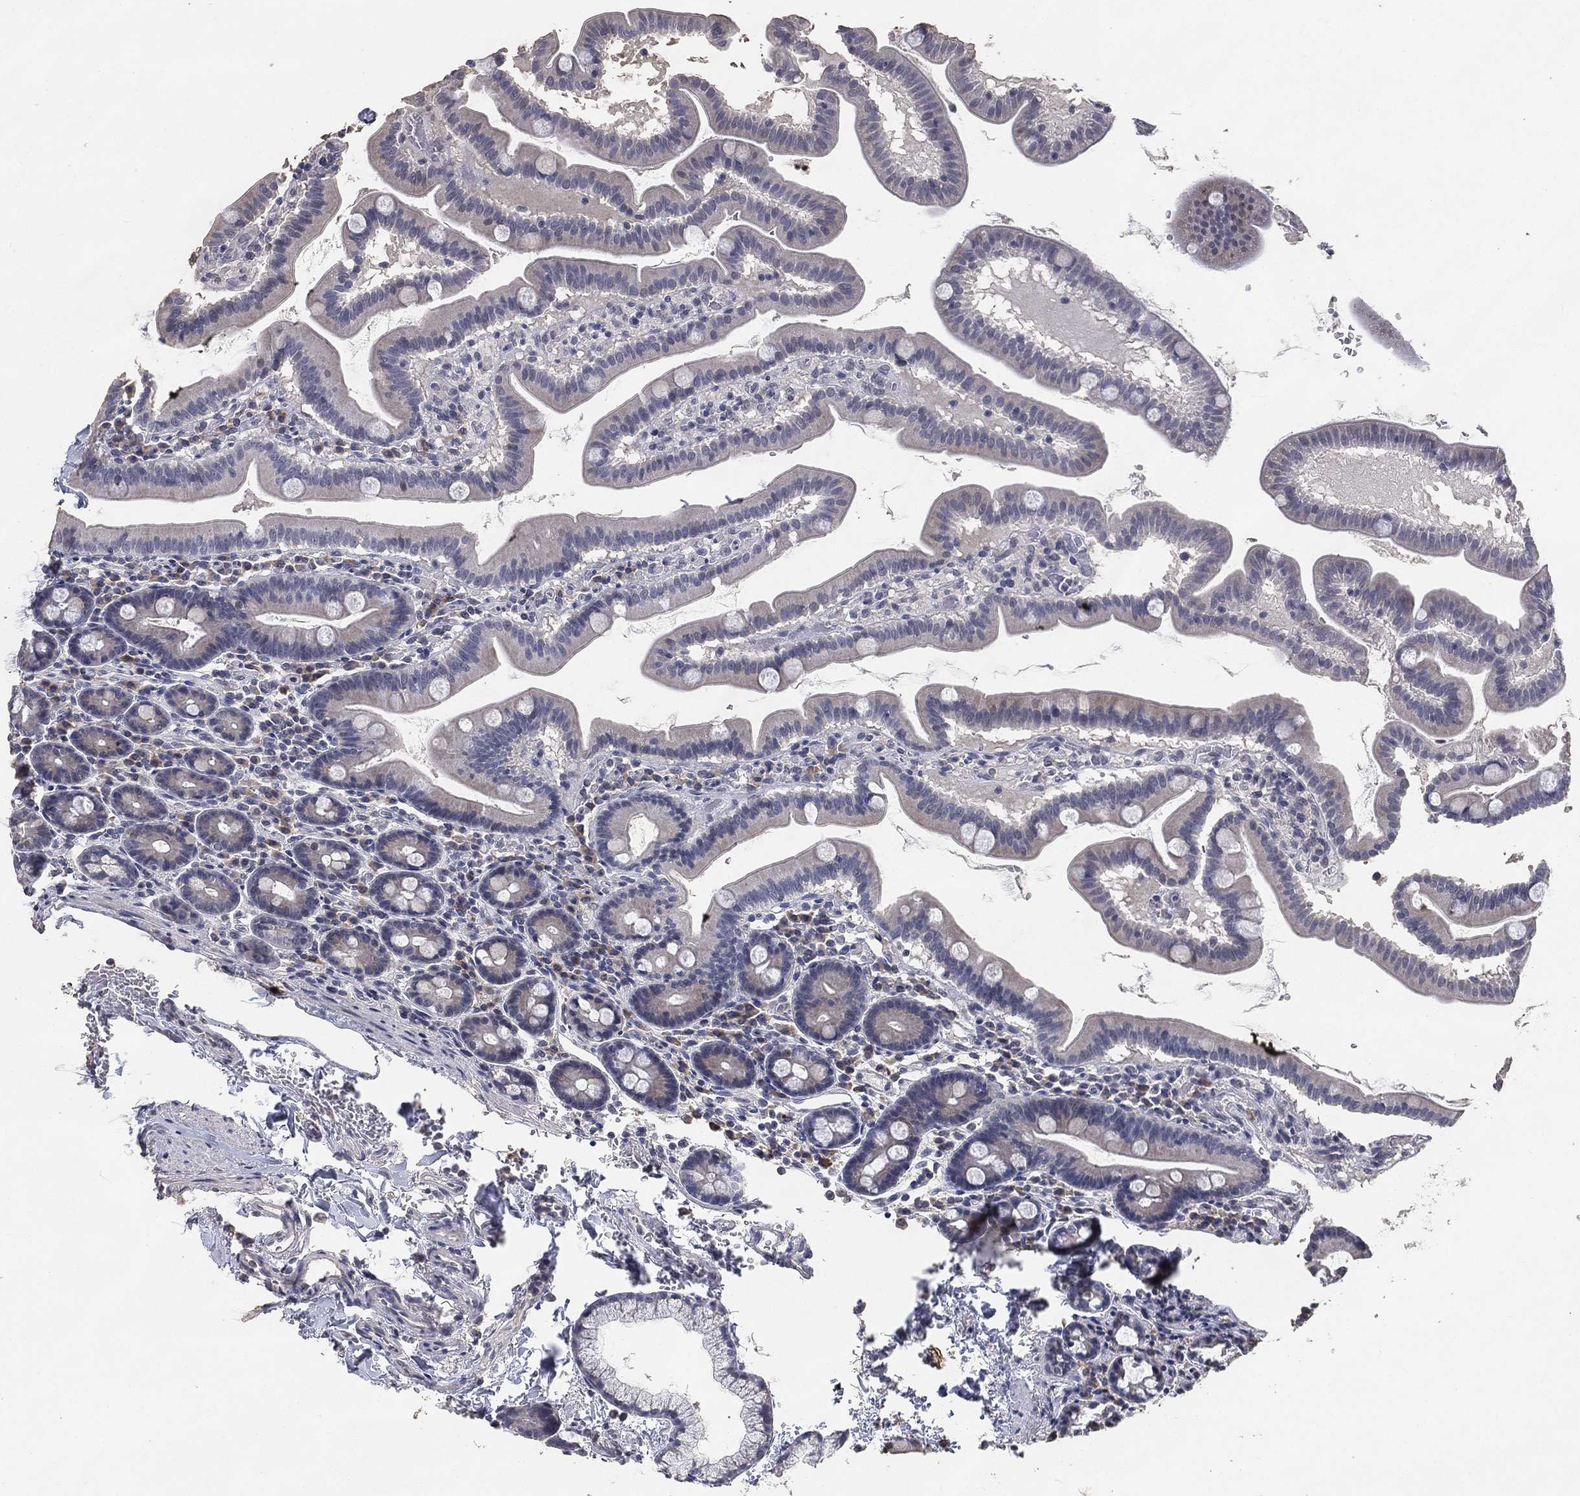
{"staining": {"intensity": "negative", "quantity": "none", "location": "none"}, "tissue": "duodenum", "cell_type": "Glandular cells", "image_type": "normal", "snomed": [{"axis": "morphology", "description": "Normal tissue, NOS"}, {"axis": "topography", "description": "Duodenum"}], "caption": "Immunohistochemistry (IHC) histopathology image of benign duodenum stained for a protein (brown), which demonstrates no expression in glandular cells. Brightfield microscopy of immunohistochemistry stained with DAB (brown) and hematoxylin (blue), captured at high magnification.", "gene": "DSG1", "patient": {"sex": "male", "age": 59}}